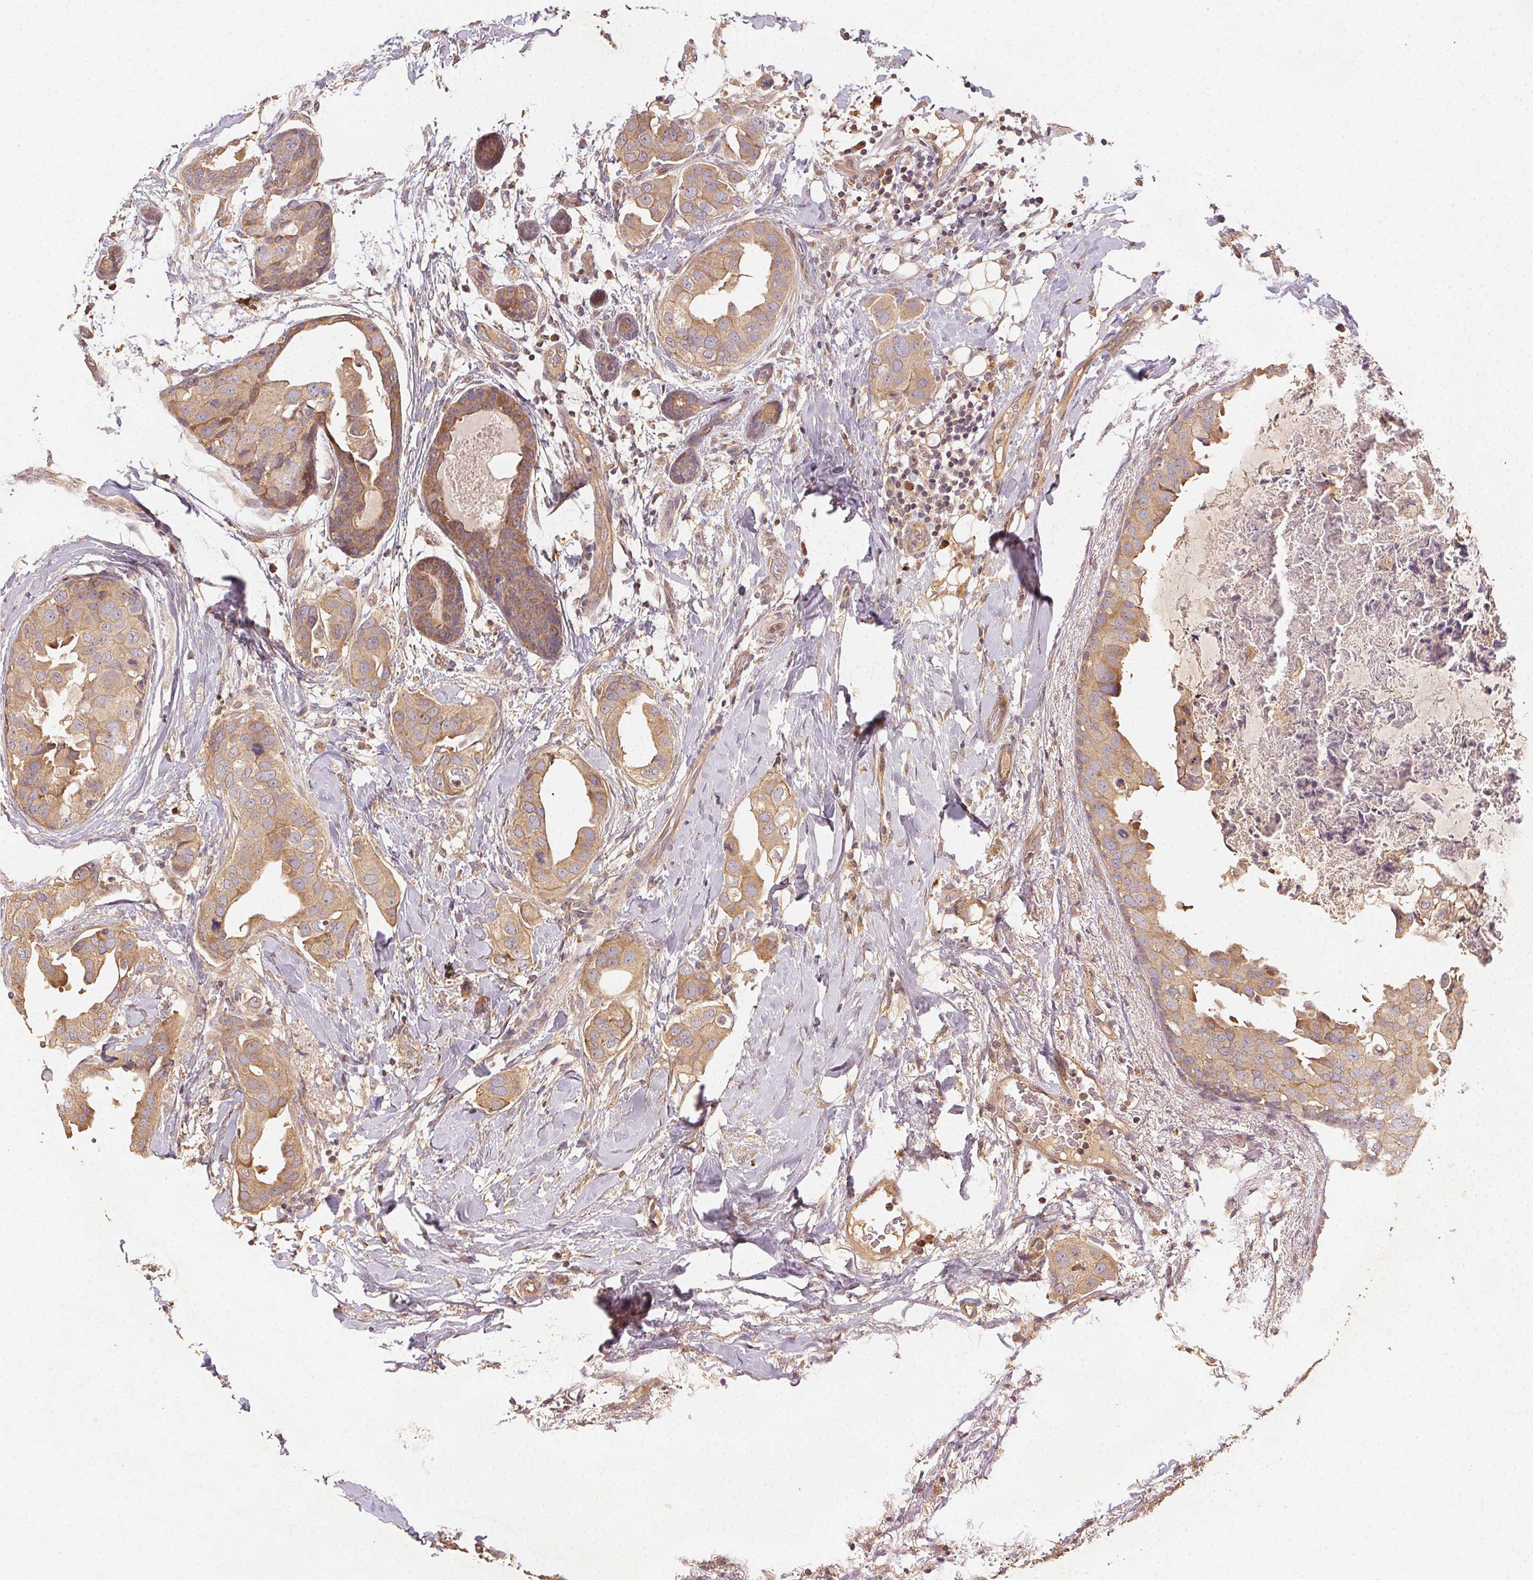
{"staining": {"intensity": "weak", "quantity": ">75%", "location": "cytoplasmic/membranous"}, "tissue": "breast cancer", "cell_type": "Tumor cells", "image_type": "cancer", "snomed": [{"axis": "morphology", "description": "Normal tissue, NOS"}, {"axis": "morphology", "description": "Duct carcinoma"}, {"axis": "topography", "description": "Breast"}], "caption": "A photomicrograph of breast cancer (infiltrating ductal carcinoma) stained for a protein demonstrates weak cytoplasmic/membranous brown staining in tumor cells.", "gene": "RALA", "patient": {"sex": "female", "age": 40}}